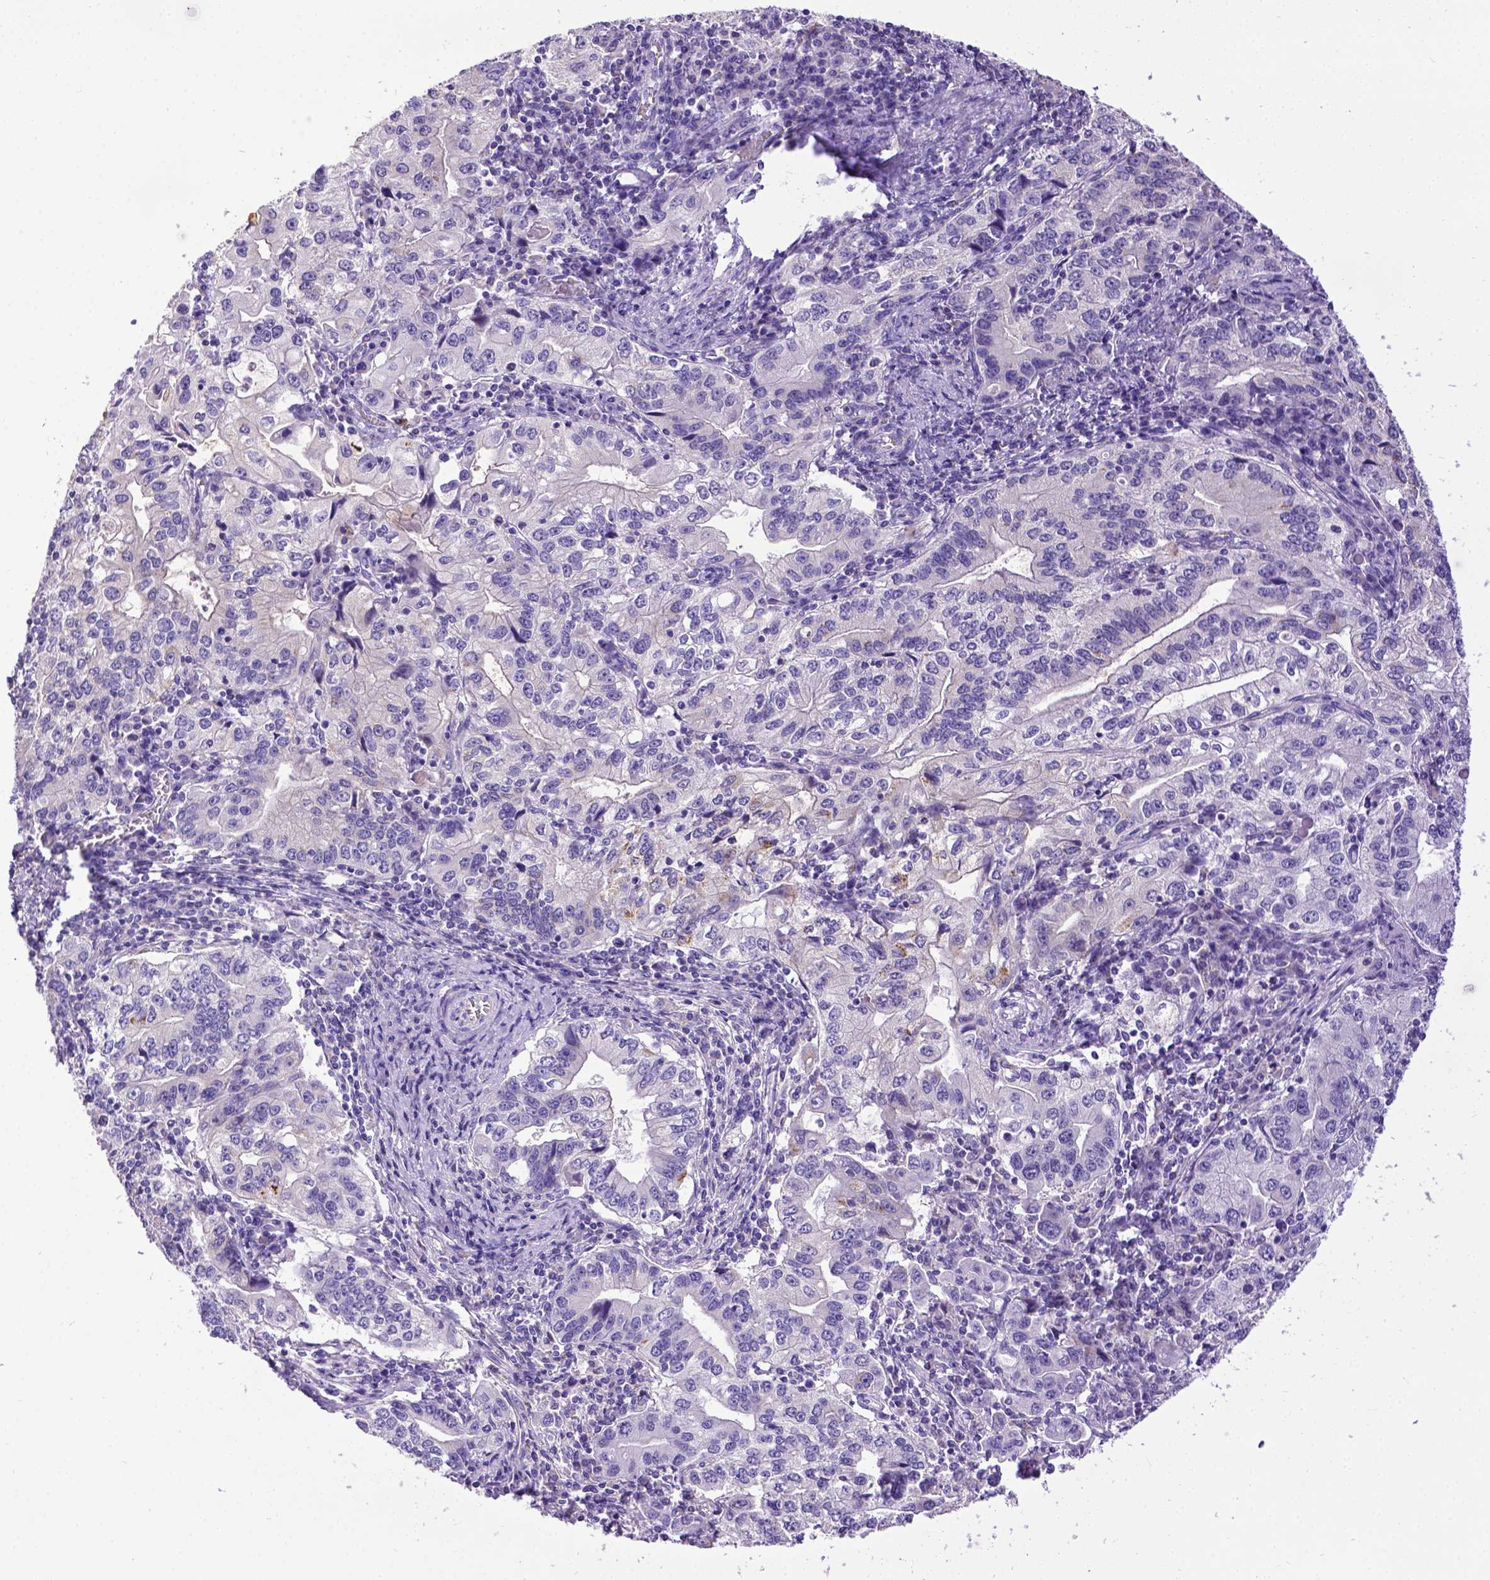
{"staining": {"intensity": "negative", "quantity": "none", "location": "none"}, "tissue": "stomach cancer", "cell_type": "Tumor cells", "image_type": "cancer", "snomed": [{"axis": "morphology", "description": "Adenocarcinoma, NOS"}, {"axis": "topography", "description": "Stomach, lower"}], "caption": "Micrograph shows no protein staining in tumor cells of stomach cancer tissue. The staining is performed using DAB (3,3'-diaminobenzidine) brown chromogen with nuclei counter-stained in using hematoxylin.", "gene": "SPEF1", "patient": {"sex": "female", "age": 72}}